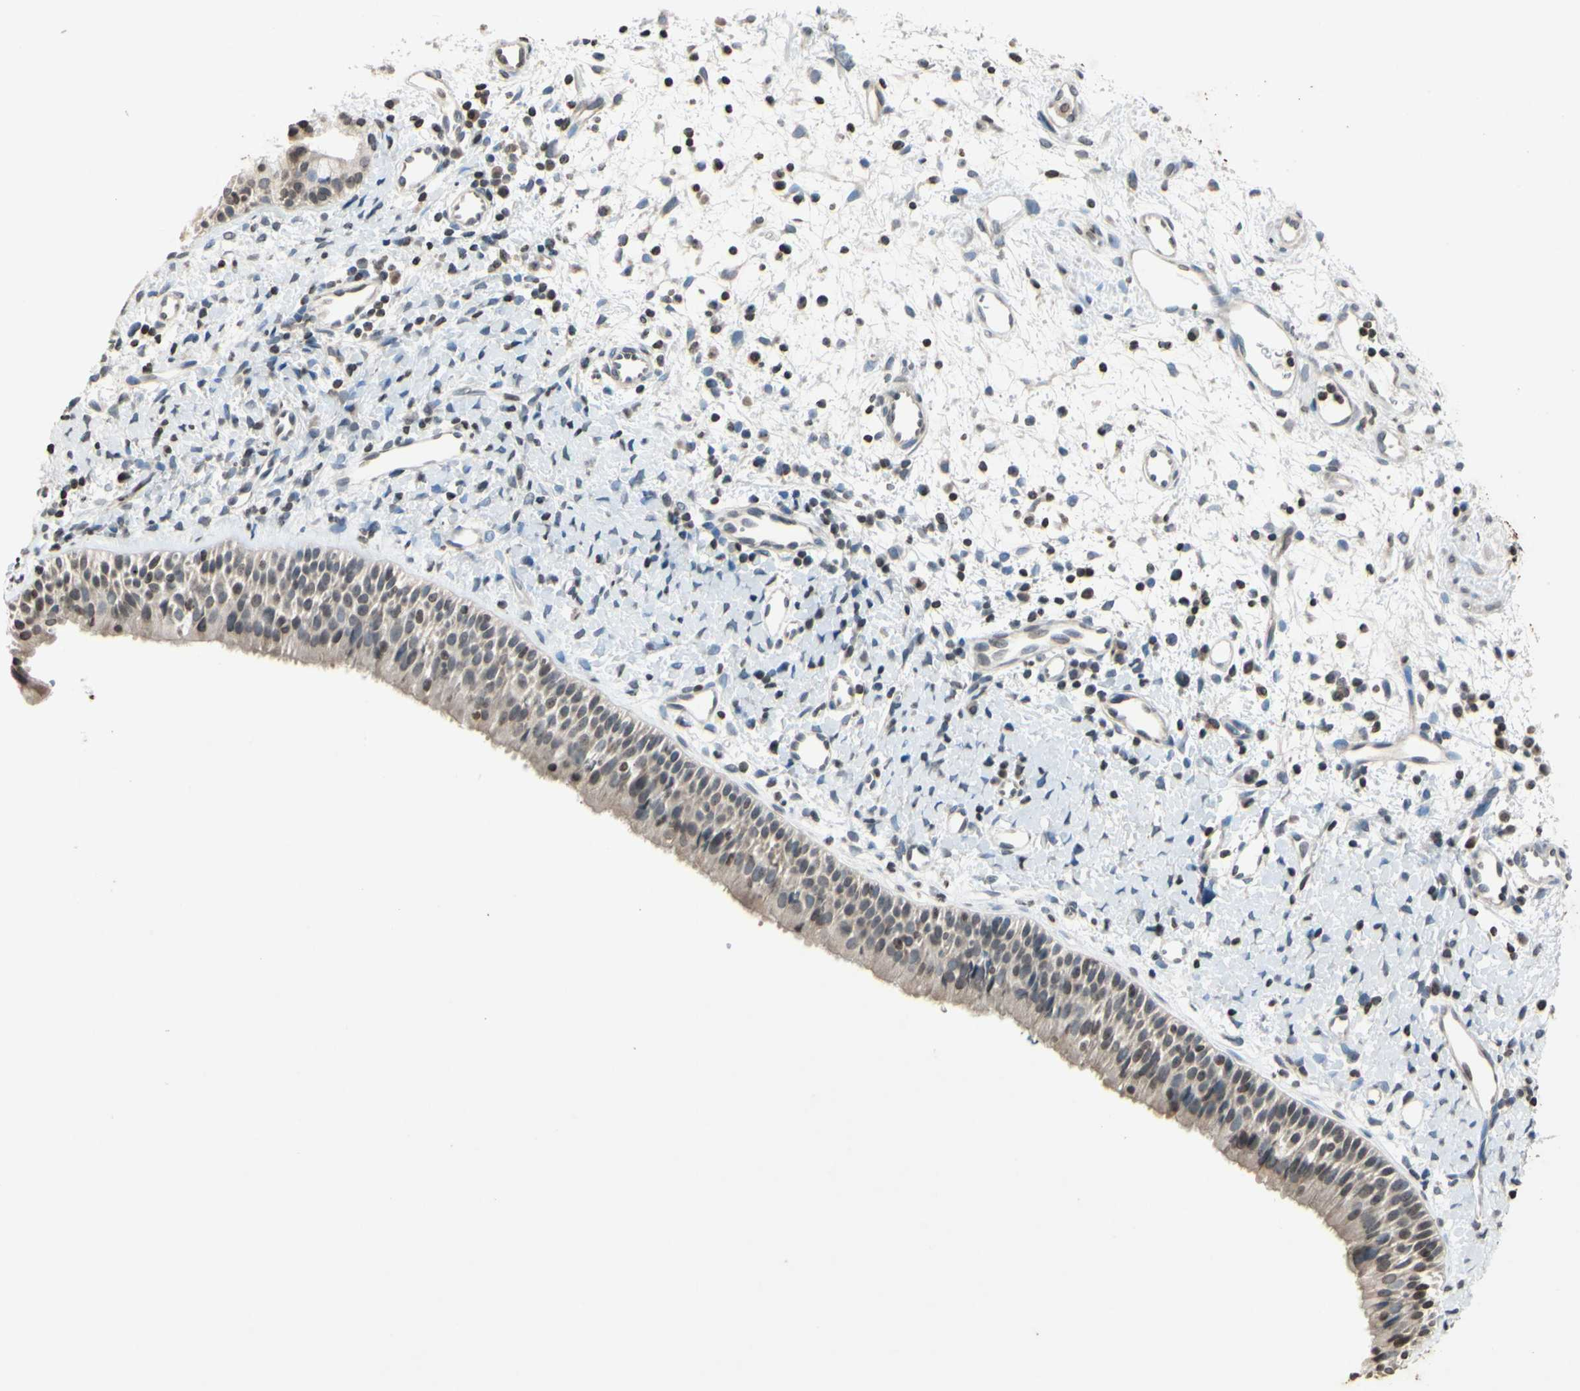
{"staining": {"intensity": "weak", "quantity": ">75%", "location": "cytoplasmic/membranous,nuclear"}, "tissue": "nasopharynx", "cell_type": "Respiratory epithelial cells", "image_type": "normal", "snomed": [{"axis": "morphology", "description": "Normal tissue, NOS"}, {"axis": "topography", "description": "Nasopharynx"}], "caption": "Protein expression analysis of benign human nasopharynx reveals weak cytoplasmic/membranous,nuclear staining in approximately >75% of respiratory epithelial cells. (DAB (3,3'-diaminobenzidine) IHC, brown staining for protein, blue staining for nuclei).", "gene": "CLDN11", "patient": {"sex": "male", "age": 22}}